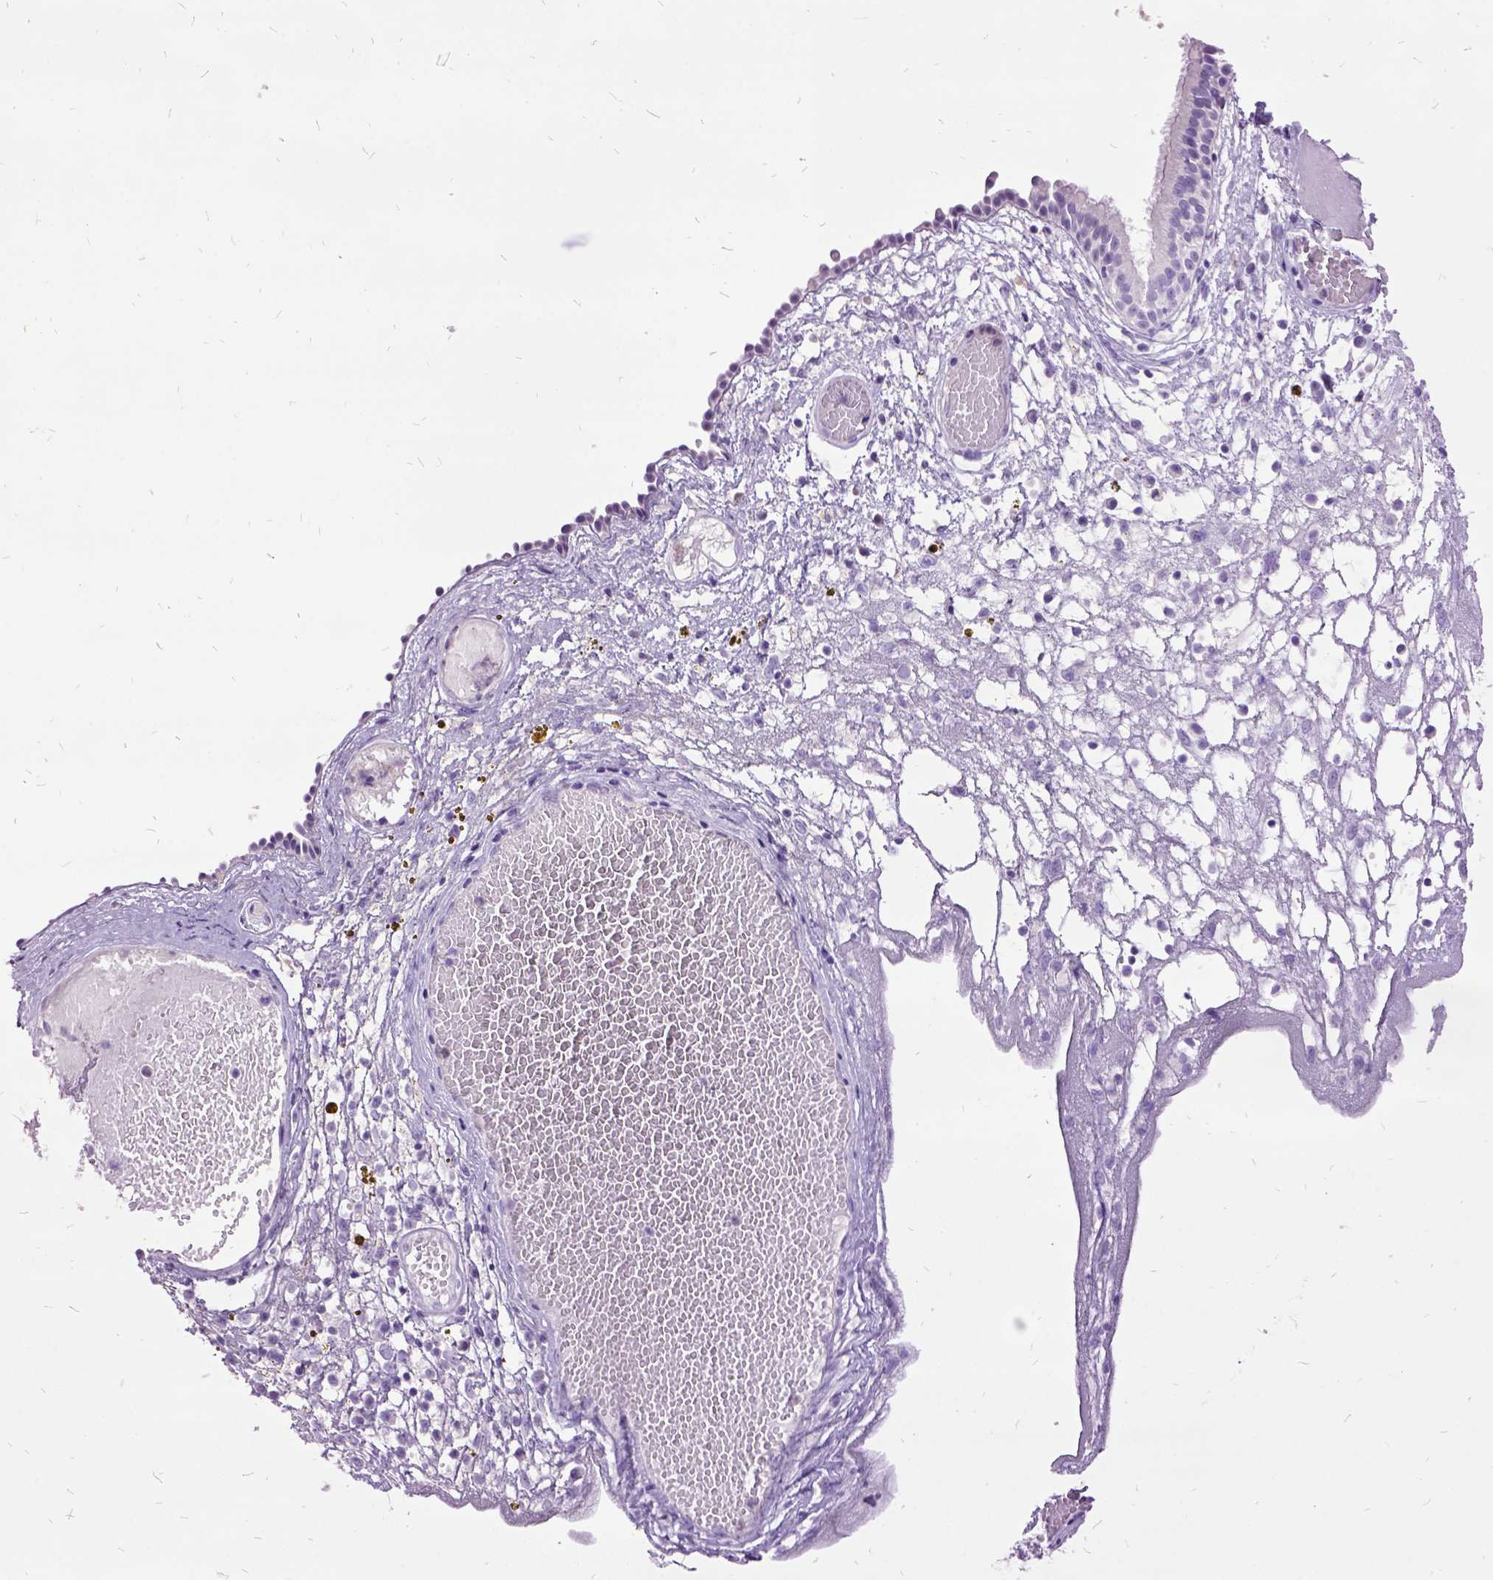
{"staining": {"intensity": "negative", "quantity": "none", "location": "none"}, "tissue": "nasopharynx", "cell_type": "Respiratory epithelial cells", "image_type": "normal", "snomed": [{"axis": "morphology", "description": "Normal tissue, NOS"}, {"axis": "topography", "description": "Nasopharynx"}], "caption": "Photomicrograph shows no protein expression in respiratory epithelial cells of unremarkable nasopharynx.", "gene": "MME", "patient": {"sex": "male", "age": 24}}